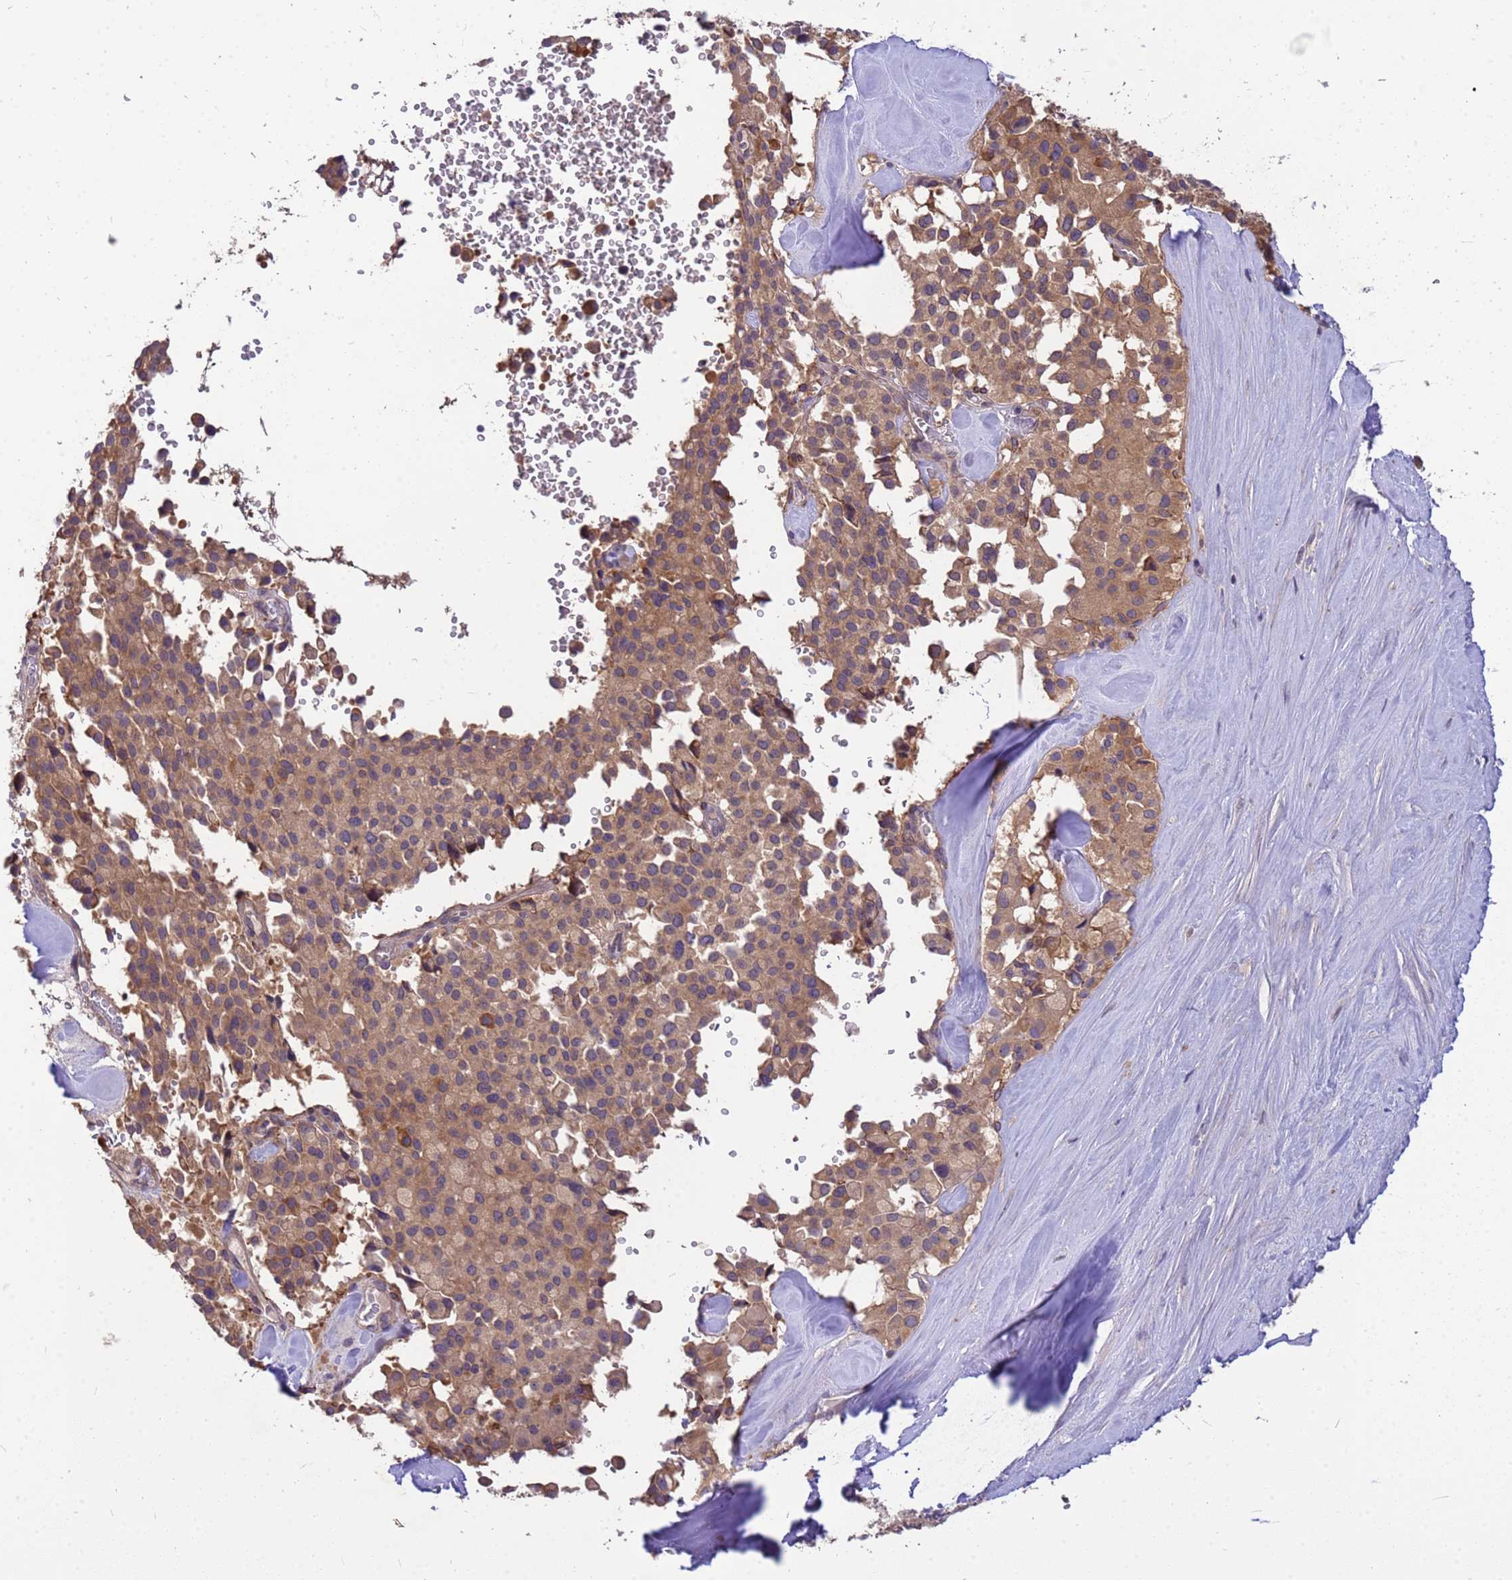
{"staining": {"intensity": "moderate", "quantity": ">75%", "location": "cytoplasmic/membranous"}, "tissue": "pancreatic cancer", "cell_type": "Tumor cells", "image_type": "cancer", "snomed": [{"axis": "morphology", "description": "Adenocarcinoma, NOS"}, {"axis": "topography", "description": "Pancreas"}], "caption": "Tumor cells demonstrate medium levels of moderate cytoplasmic/membranous staining in about >75% of cells in human adenocarcinoma (pancreatic).", "gene": "PPP2CB", "patient": {"sex": "male", "age": 65}}